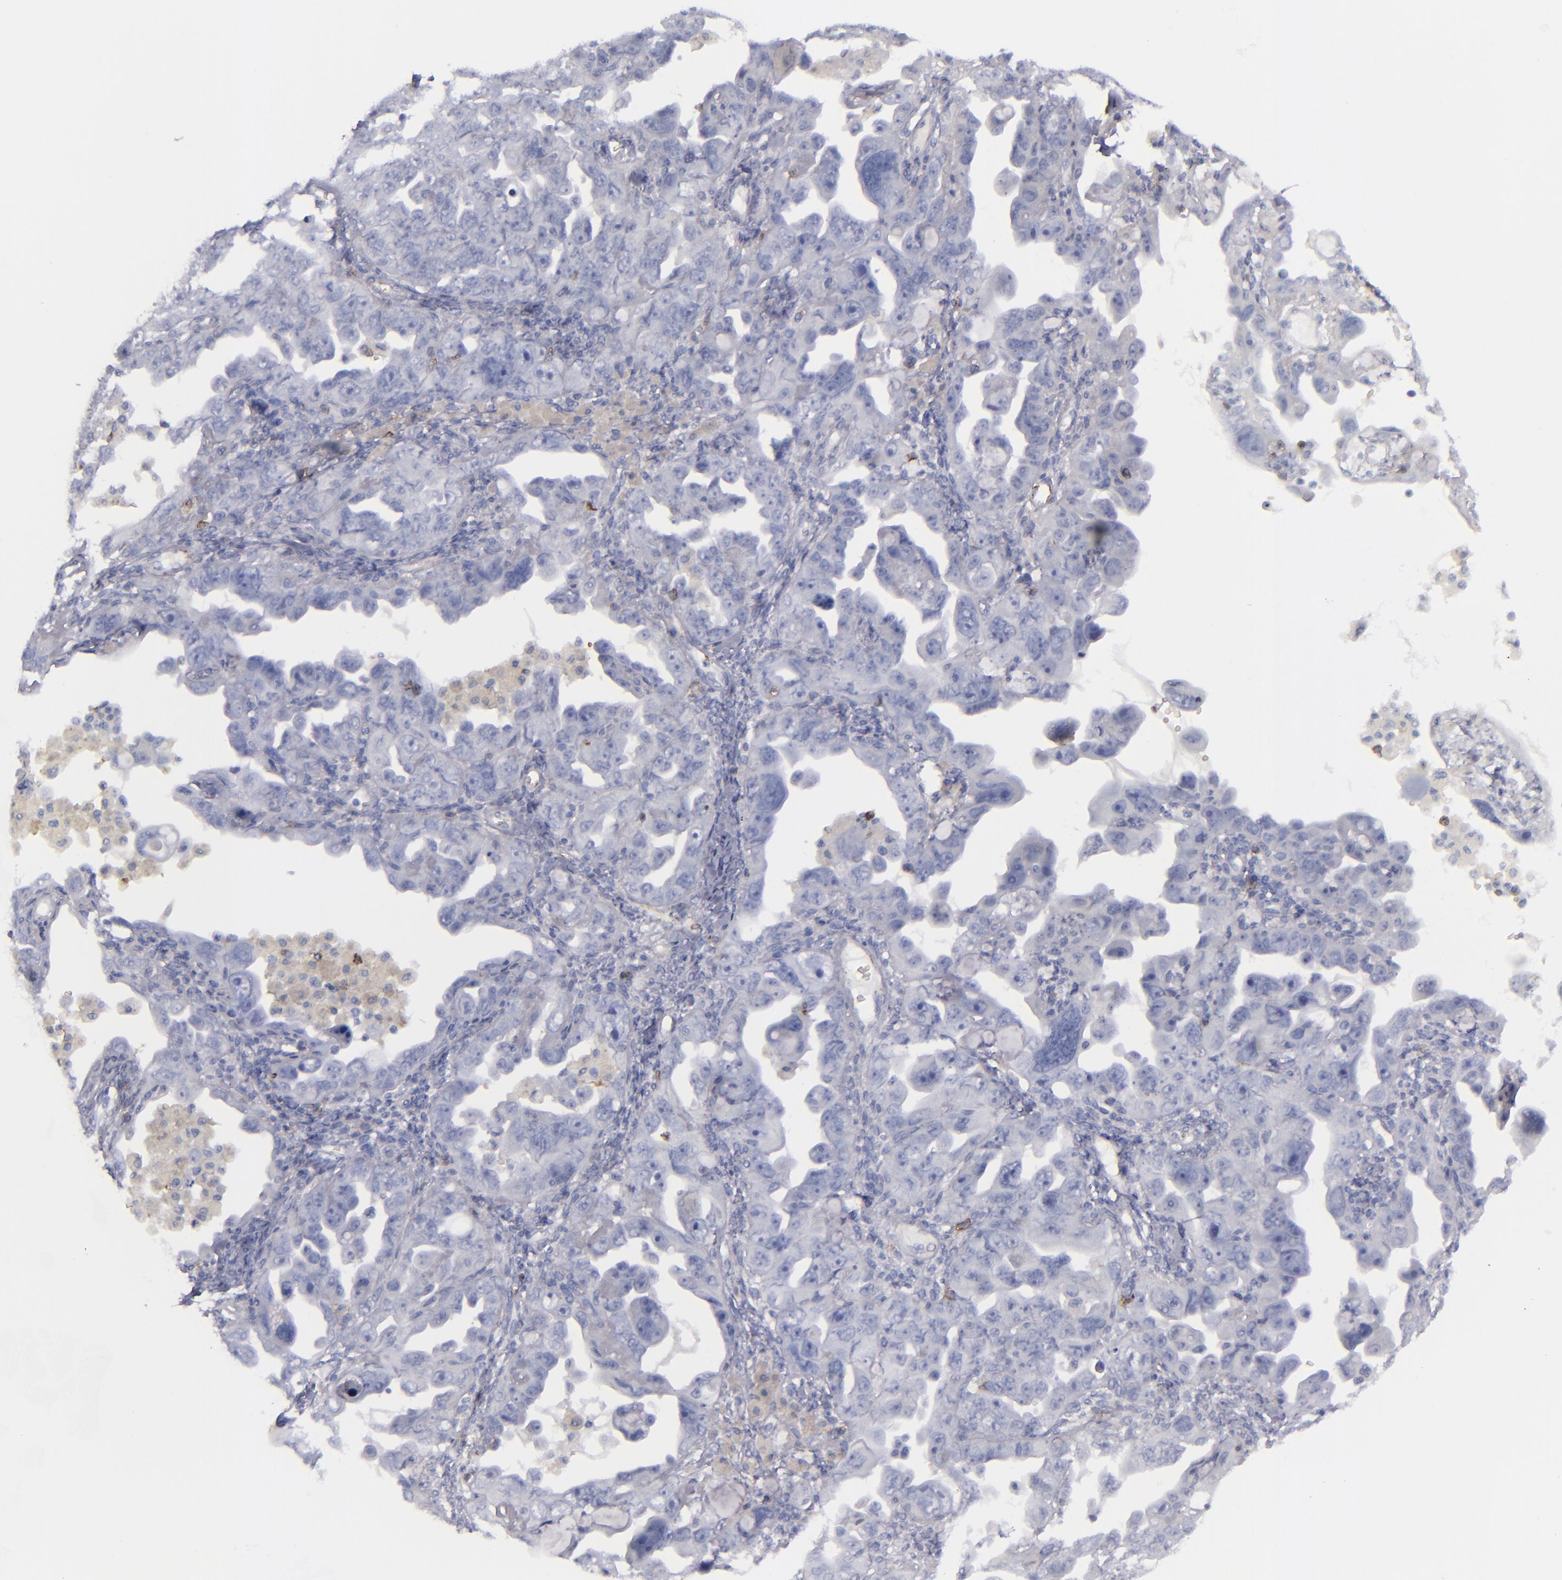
{"staining": {"intensity": "negative", "quantity": "none", "location": "none"}, "tissue": "ovarian cancer", "cell_type": "Tumor cells", "image_type": "cancer", "snomed": [{"axis": "morphology", "description": "Cystadenocarcinoma, serous, NOS"}, {"axis": "topography", "description": "Ovary"}], "caption": "Immunohistochemistry photomicrograph of human ovarian serous cystadenocarcinoma stained for a protein (brown), which exhibits no positivity in tumor cells.", "gene": "CD27", "patient": {"sex": "female", "age": 66}}